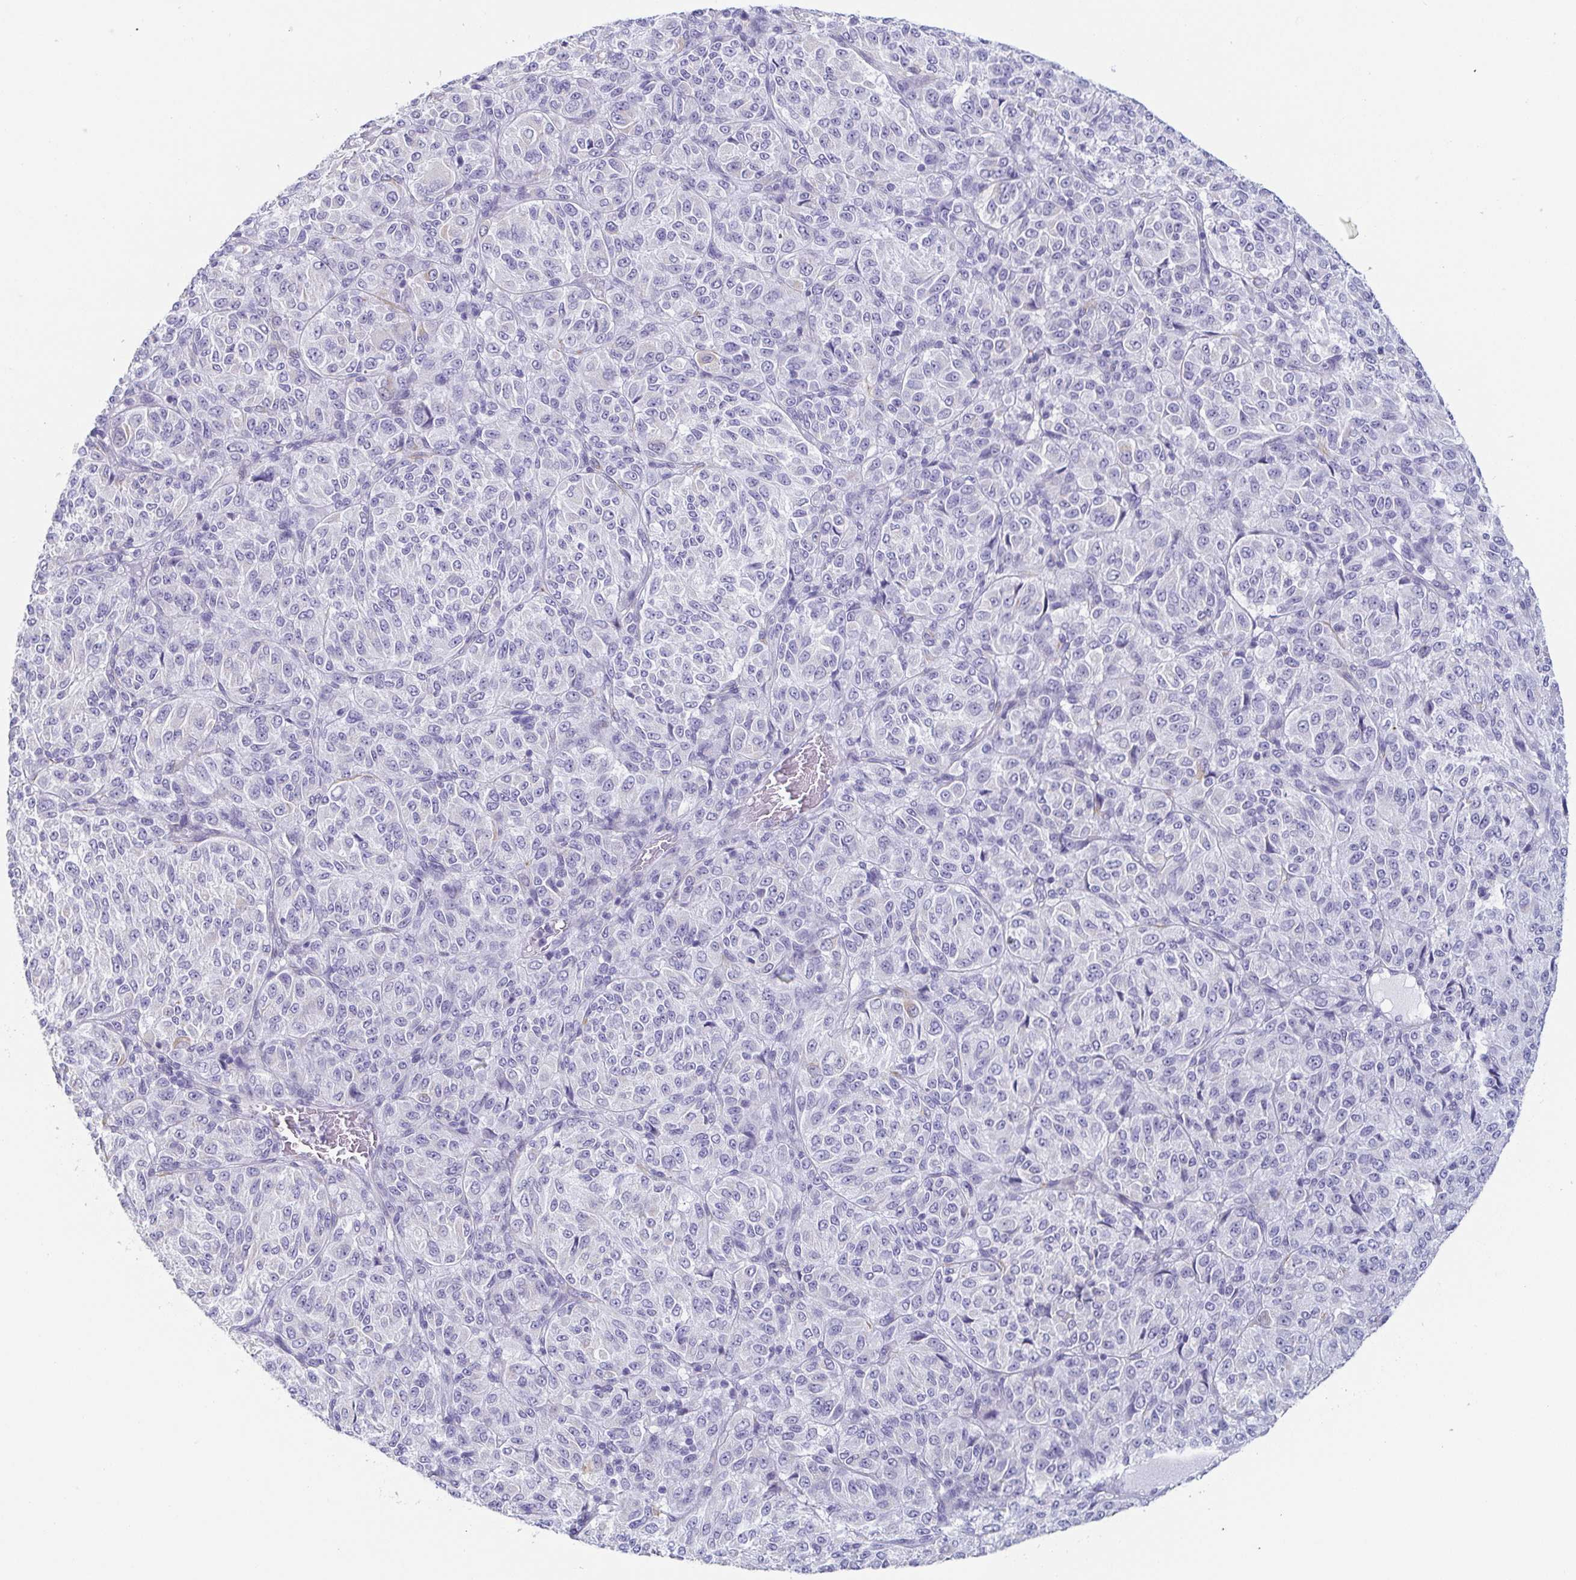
{"staining": {"intensity": "negative", "quantity": "none", "location": "none"}, "tissue": "melanoma", "cell_type": "Tumor cells", "image_type": "cancer", "snomed": [{"axis": "morphology", "description": "Malignant melanoma, Metastatic site"}, {"axis": "topography", "description": "Brain"}], "caption": "An image of human malignant melanoma (metastatic site) is negative for staining in tumor cells.", "gene": "PRR27", "patient": {"sex": "female", "age": 56}}